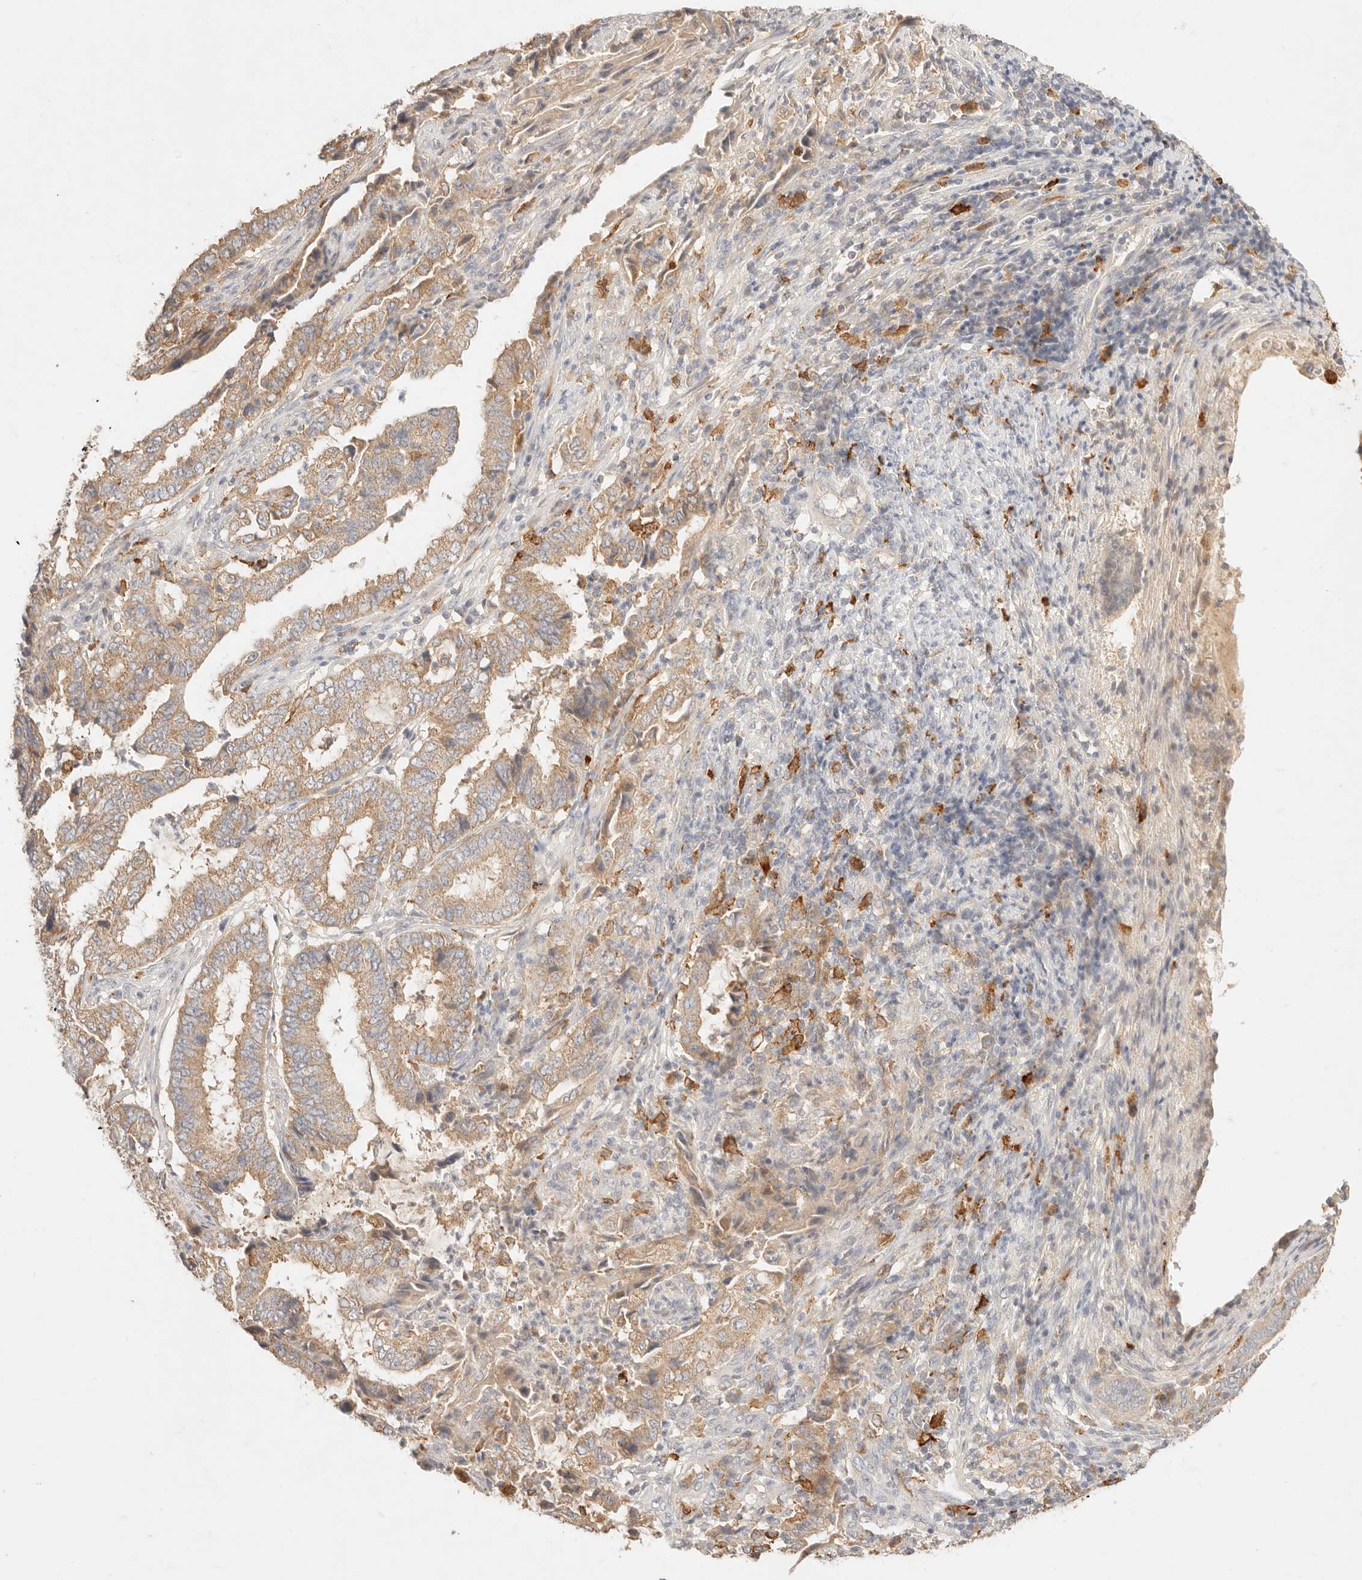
{"staining": {"intensity": "moderate", "quantity": ">75%", "location": "cytoplasmic/membranous"}, "tissue": "endometrial cancer", "cell_type": "Tumor cells", "image_type": "cancer", "snomed": [{"axis": "morphology", "description": "Adenocarcinoma, NOS"}, {"axis": "topography", "description": "Endometrium"}], "caption": "An immunohistochemistry histopathology image of neoplastic tissue is shown. Protein staining in brown highlights moderate cytoplasmic/membranous positivity in endometrial cancer within tumor cells.", "gene": "HK2", "patient": {"sex": "female", "age": 51}}